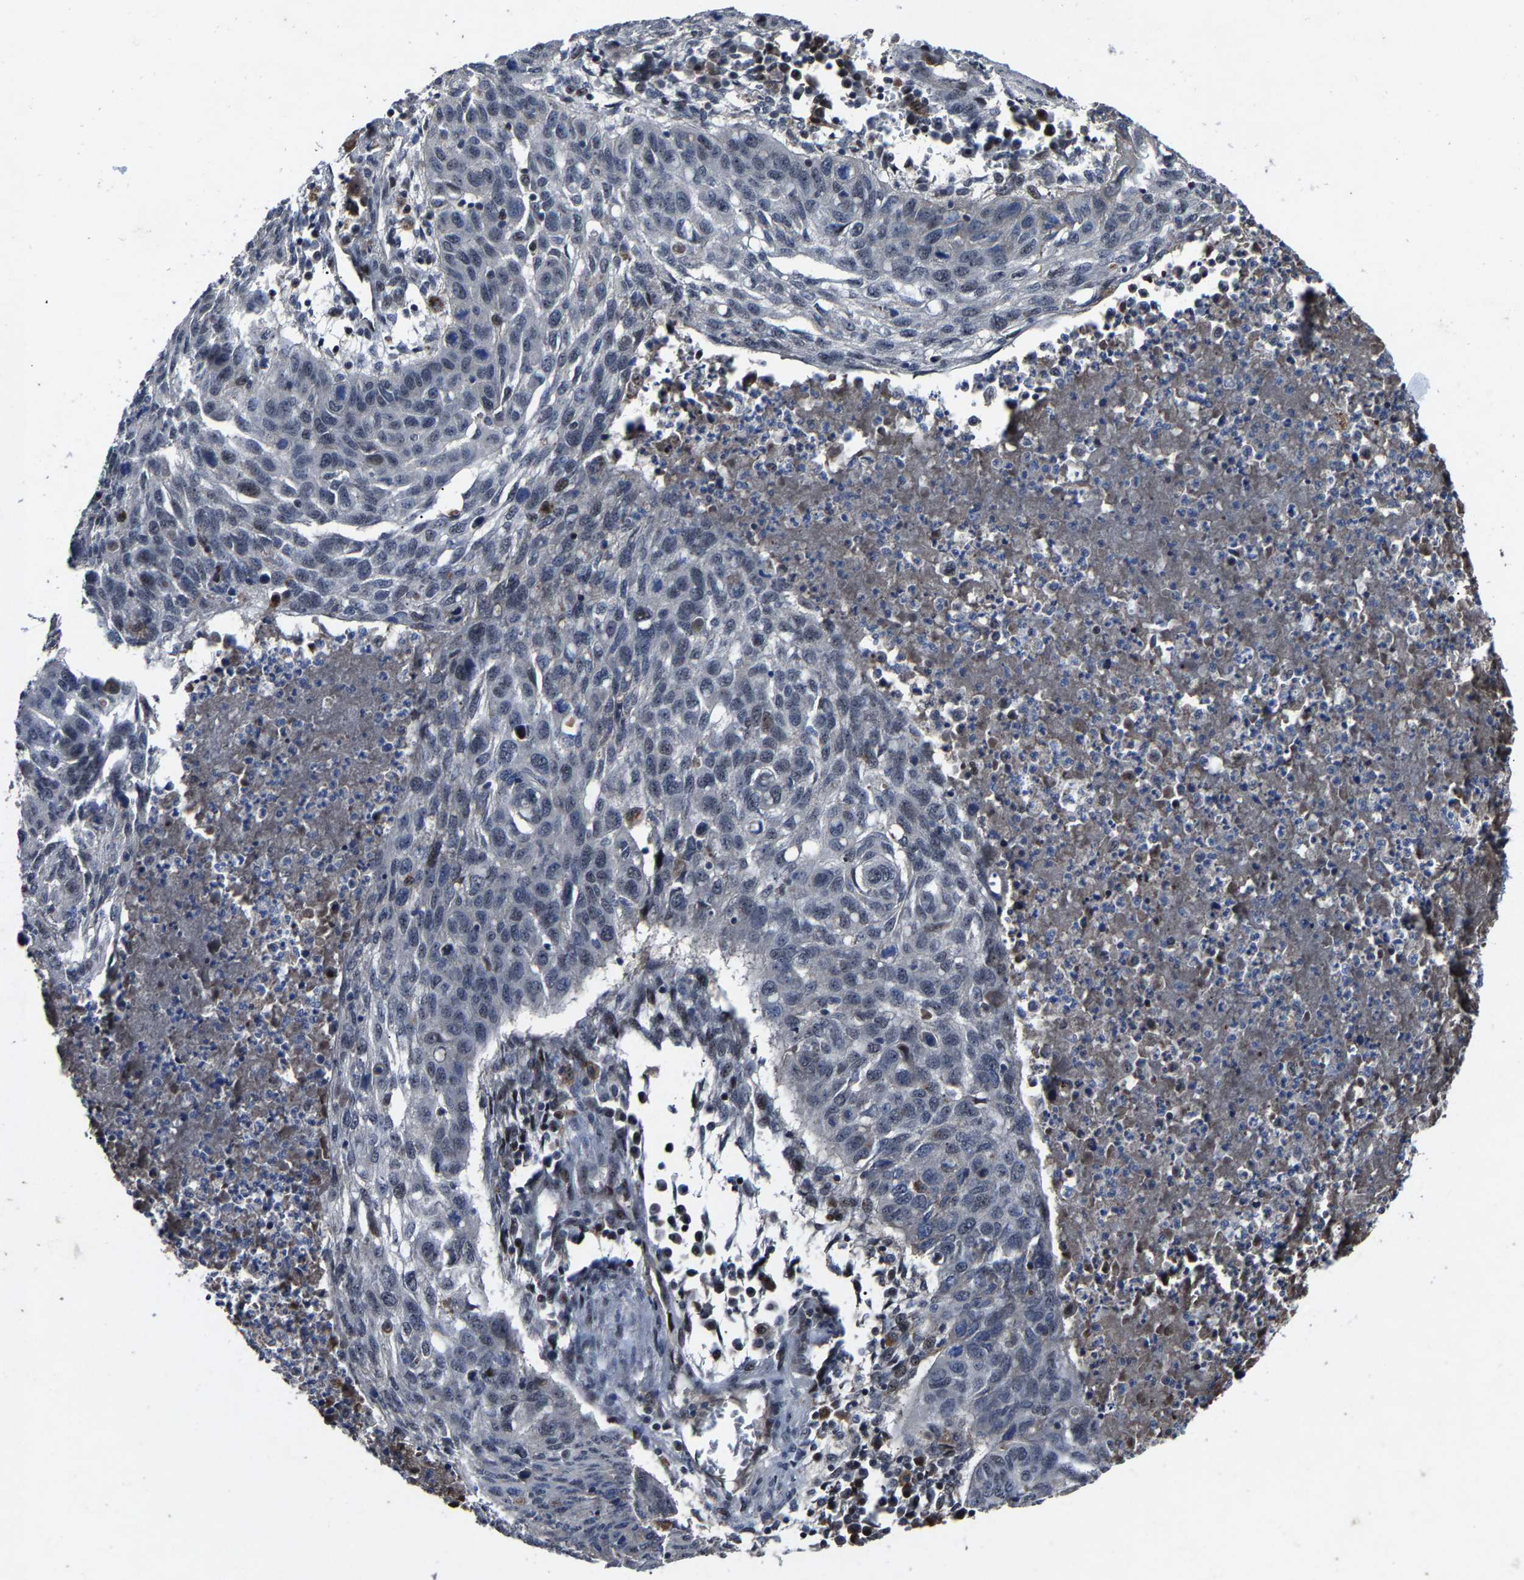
{"staining": {"intensity": "negative", "quantity": "none", "location": "none"}, "tissue": "lung cancer", "cell_type": "Tumor cells", "image_type": "cancer", "snomed": [{"axis": "morphology", "description": "Squamous cell carcinoma, NOS"}, {"axis": "topography", "description": "Lung"}], "caption": "DAB (3,3'-diaminobenzidine) immunohistochemical staining of lung squamous cell carcinoma reveals no significant staining in tumor cells.", "gene": "LSM8", "patient": {"sex": "female", "age": 63}}